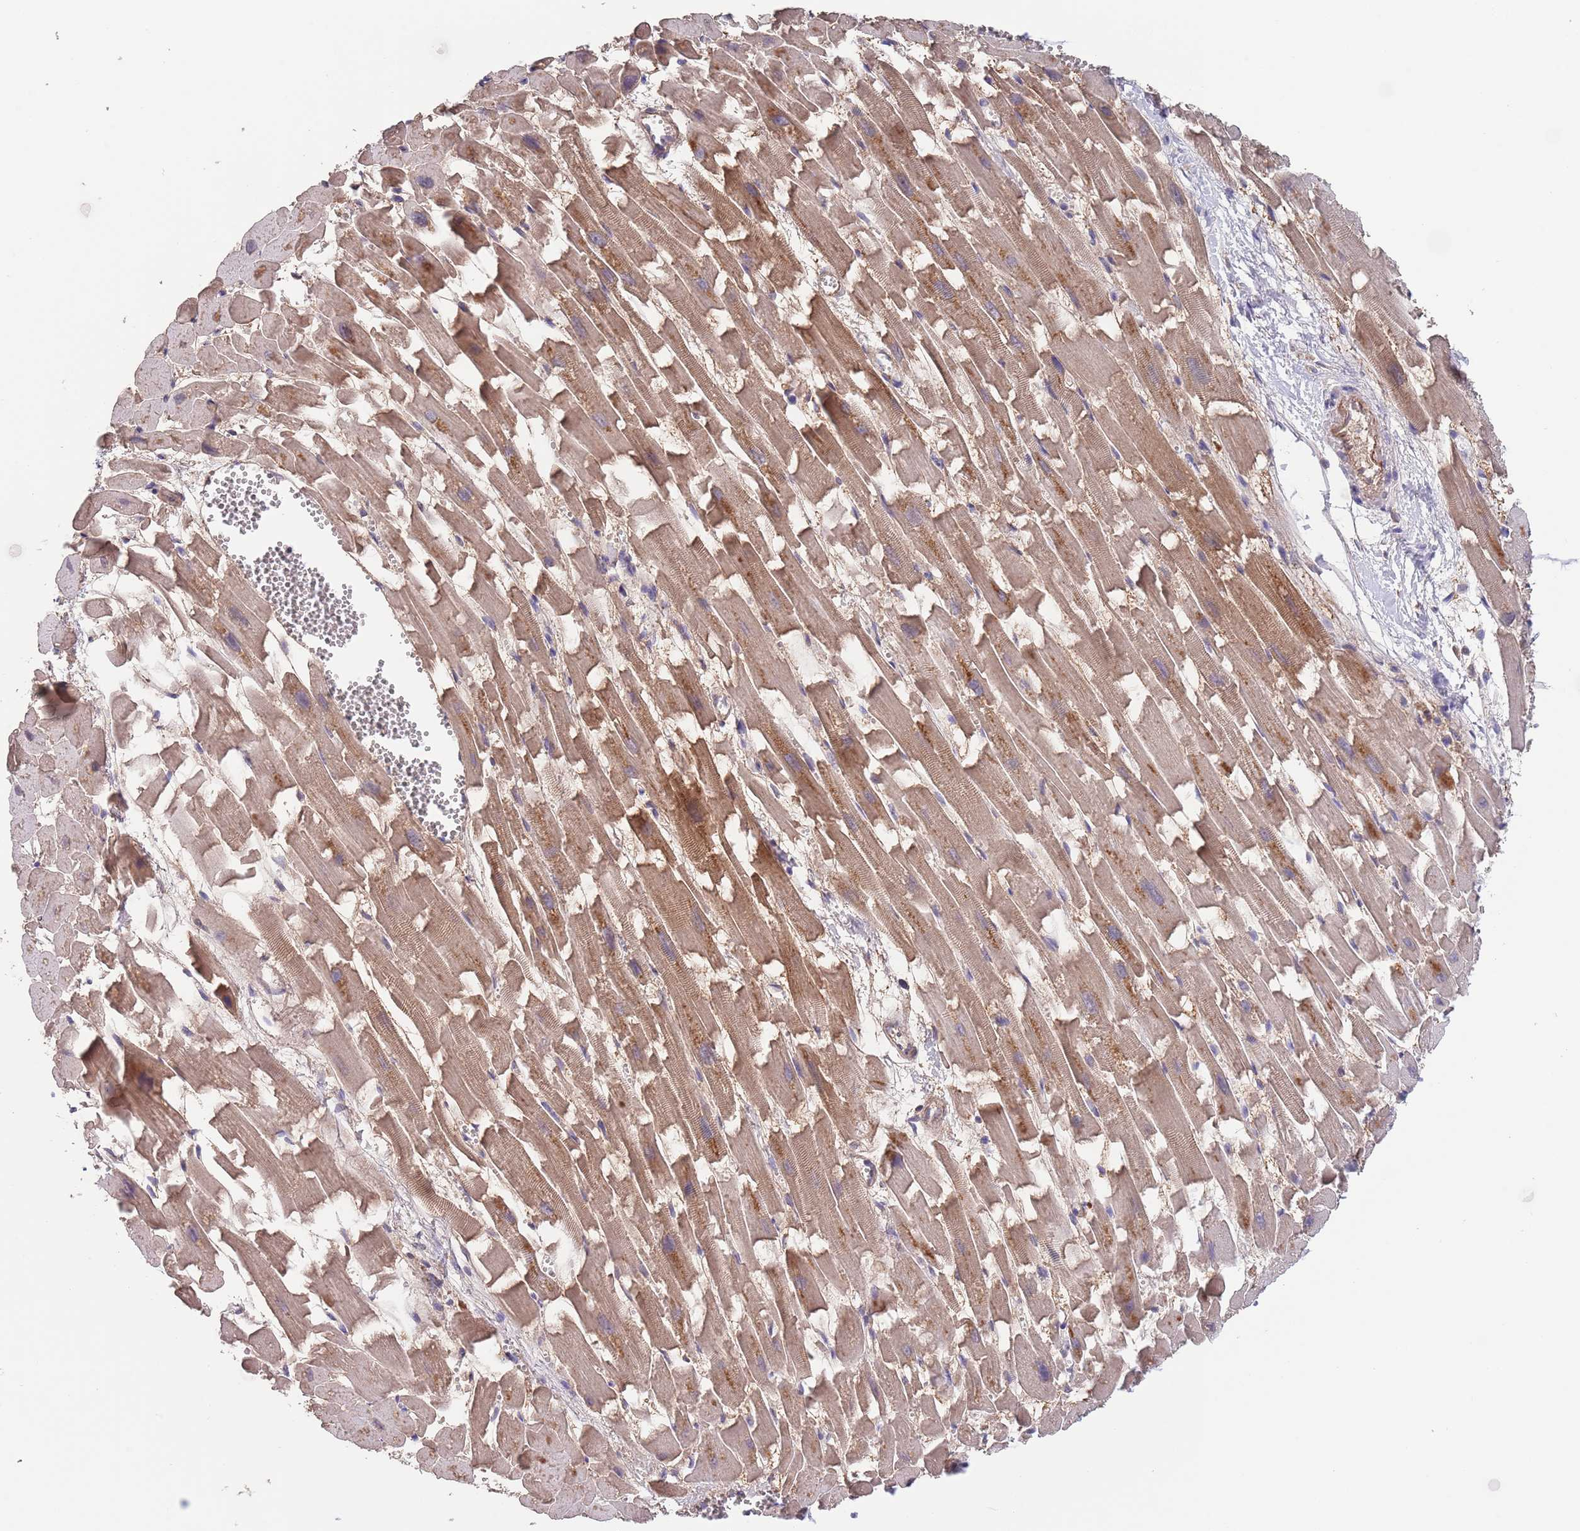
{"staining": {"intensity": "moderate", "quantity": ">75%", "location": "cytoplasmic/membranous,nuclear"}, "tissue": "heart muscle", "cell_type": "Cardiomyocytes", "image_type": "normal", "snomed": [{"axis": "morphology", "description": "Normal tissue, NOS"}, {"axis": "topography", "description": "Heart"}], "caption": "Immunohistochemistry (IHC) (DAB) staining of unremarkable heart muscle demonstrates moderate cytoplasmic/membranous,nuclear protein staining in approximately >75% of cardiomyocytes. Immunohistochemistry stains the protein in brown and the nuclei are stained blue.", "gene": "RNF169", "patient": {"sex": "female", "age": 64}}